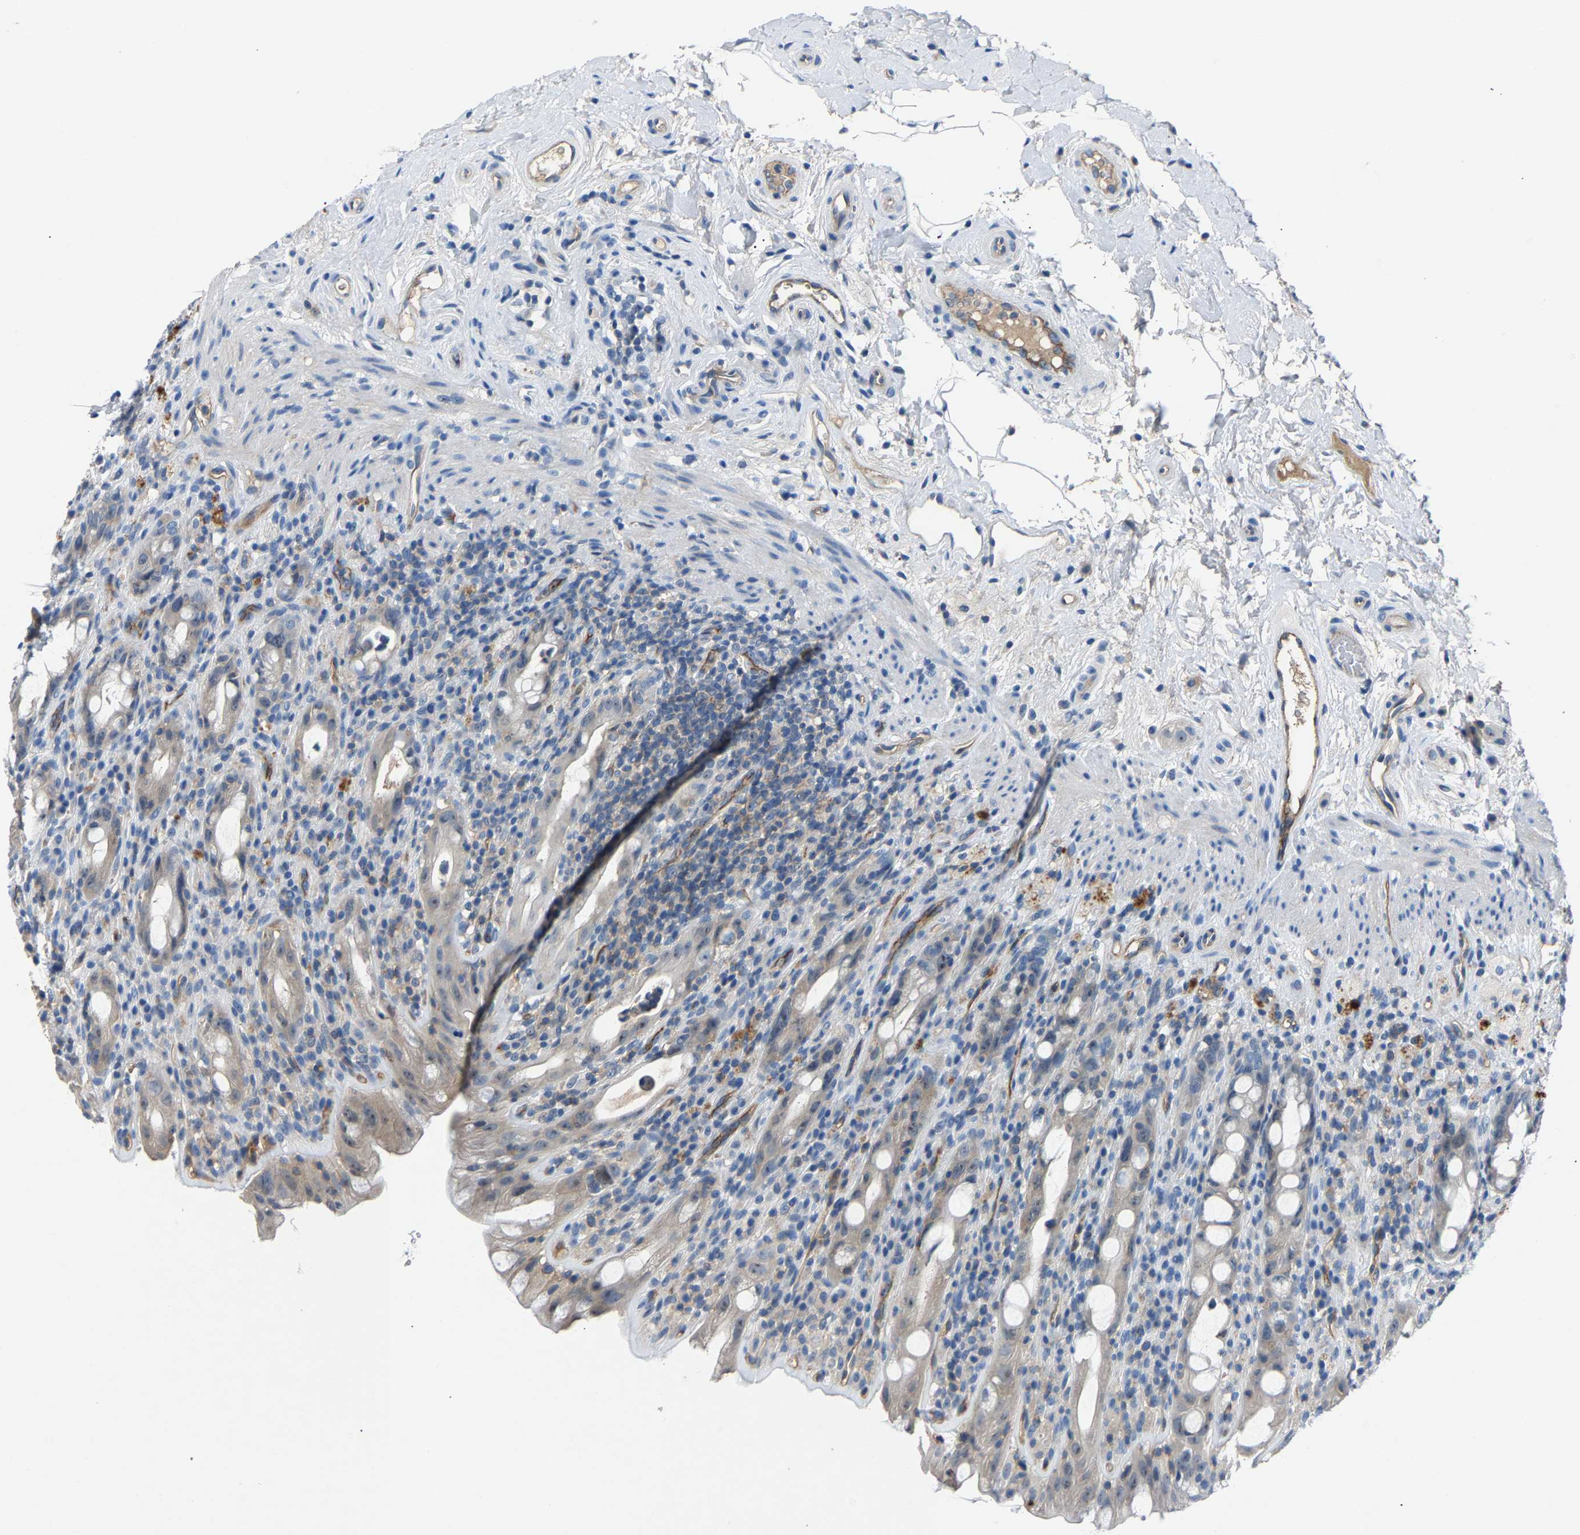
{"staining": {"intensity": "weak", "quantity": "<25%", "location": "cytoplasmic/membranous"}, "tissue": "rectum", "cell_type": "Glandular cells", "image_type": "normal", "snomed": [{"axis": "morphology", "description": "Normal tissue, NOS"}, {"axis": "topography", "description": "Rectum"}], "caption": "This is an immunohistochemistry image of benign human rectum. There is no staining in glandular cells.", "gene": "DNAAF5", "patient": {"sex": "male", "age": 44}}